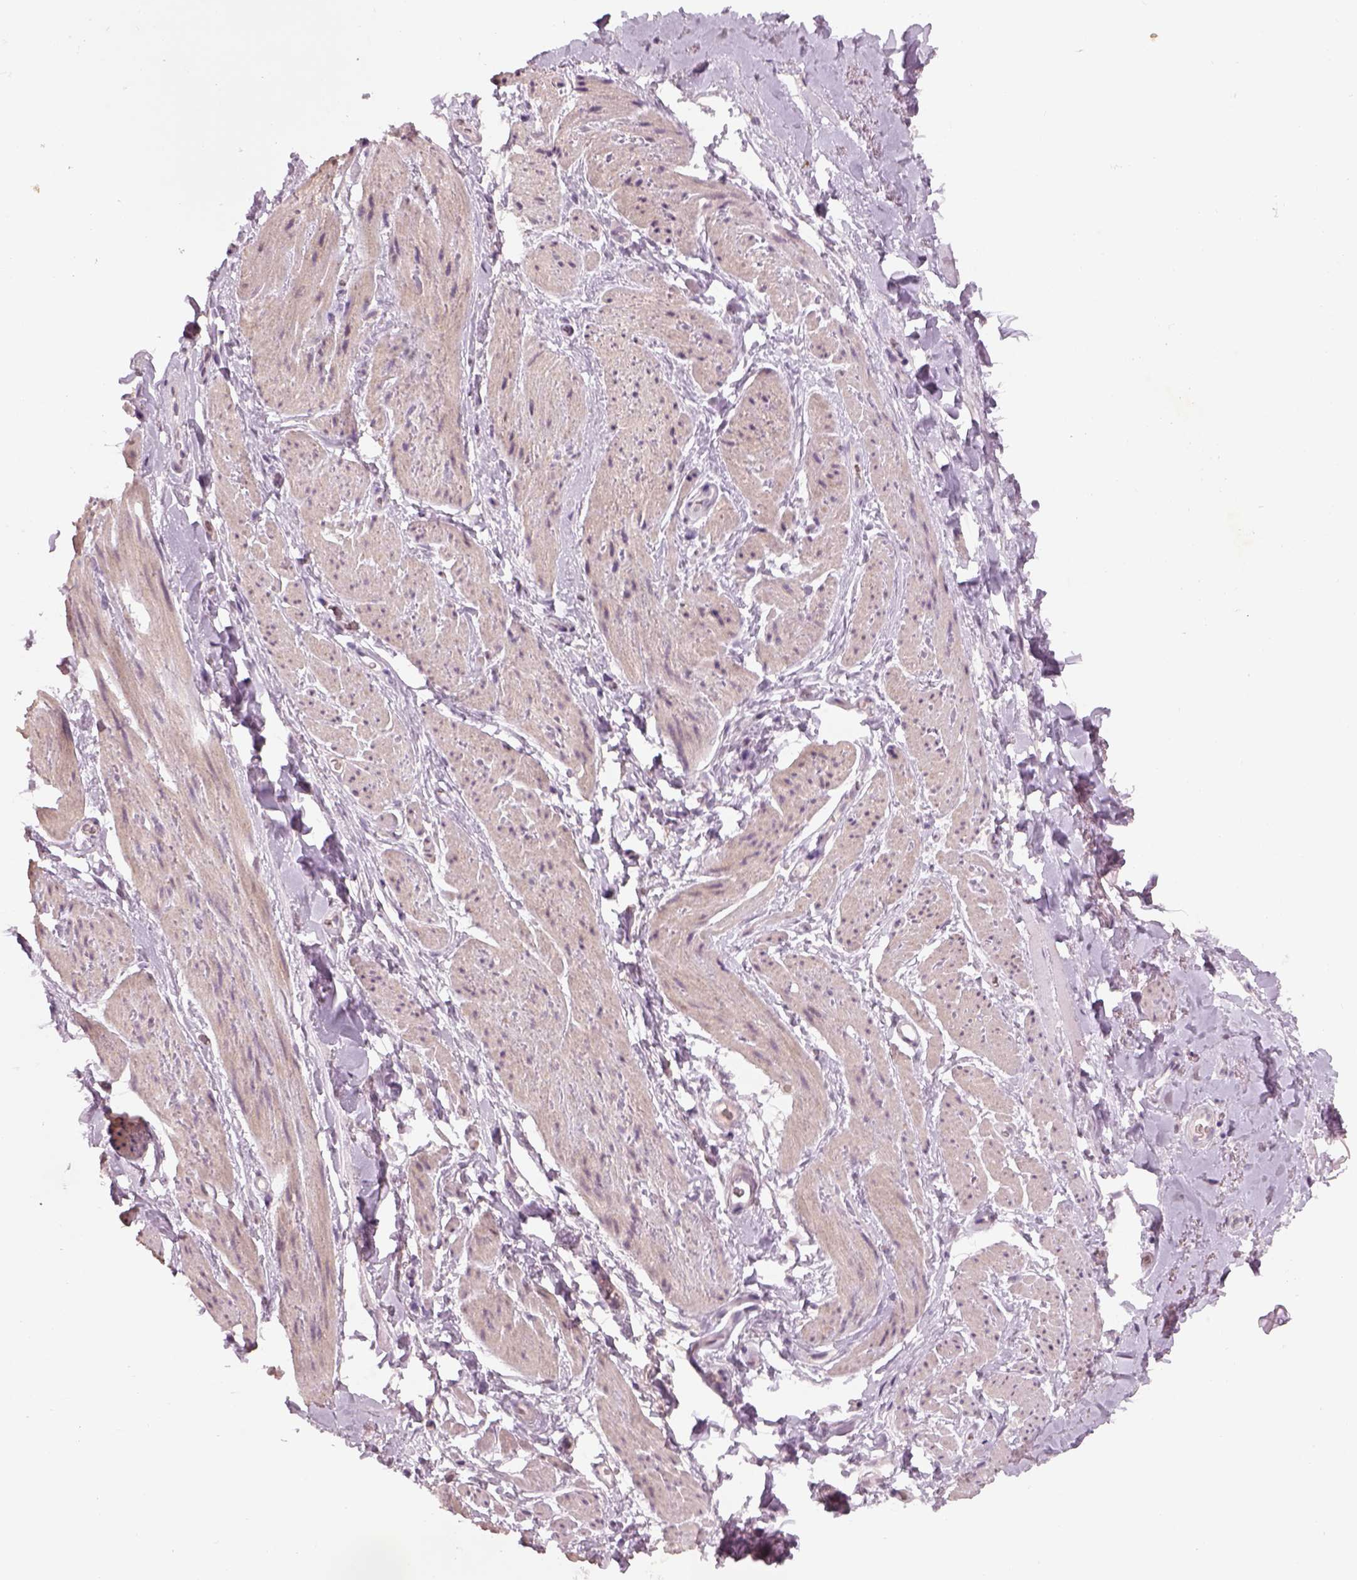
{"staining": {"intensity": "negative", "quantity": "none", "location": "none"}, "tissue": "adipose tissue", "cell_type": "Adipocytes", "image_type": "normal", "snomed": [{"axis": "morphology", "description": "Normal tissue, NOS"}, {"axis": "topography", "description": "Anal"}, {"axis": "topography", "description": "Peripheral nerve tissue"}], "caption": "There is no significant staining in adipocytes of adipose tissue. (DAB immunohistochemistry, high magnification).", "gene": "GDNF", "patient": {"sex": "male", "age": 53}}